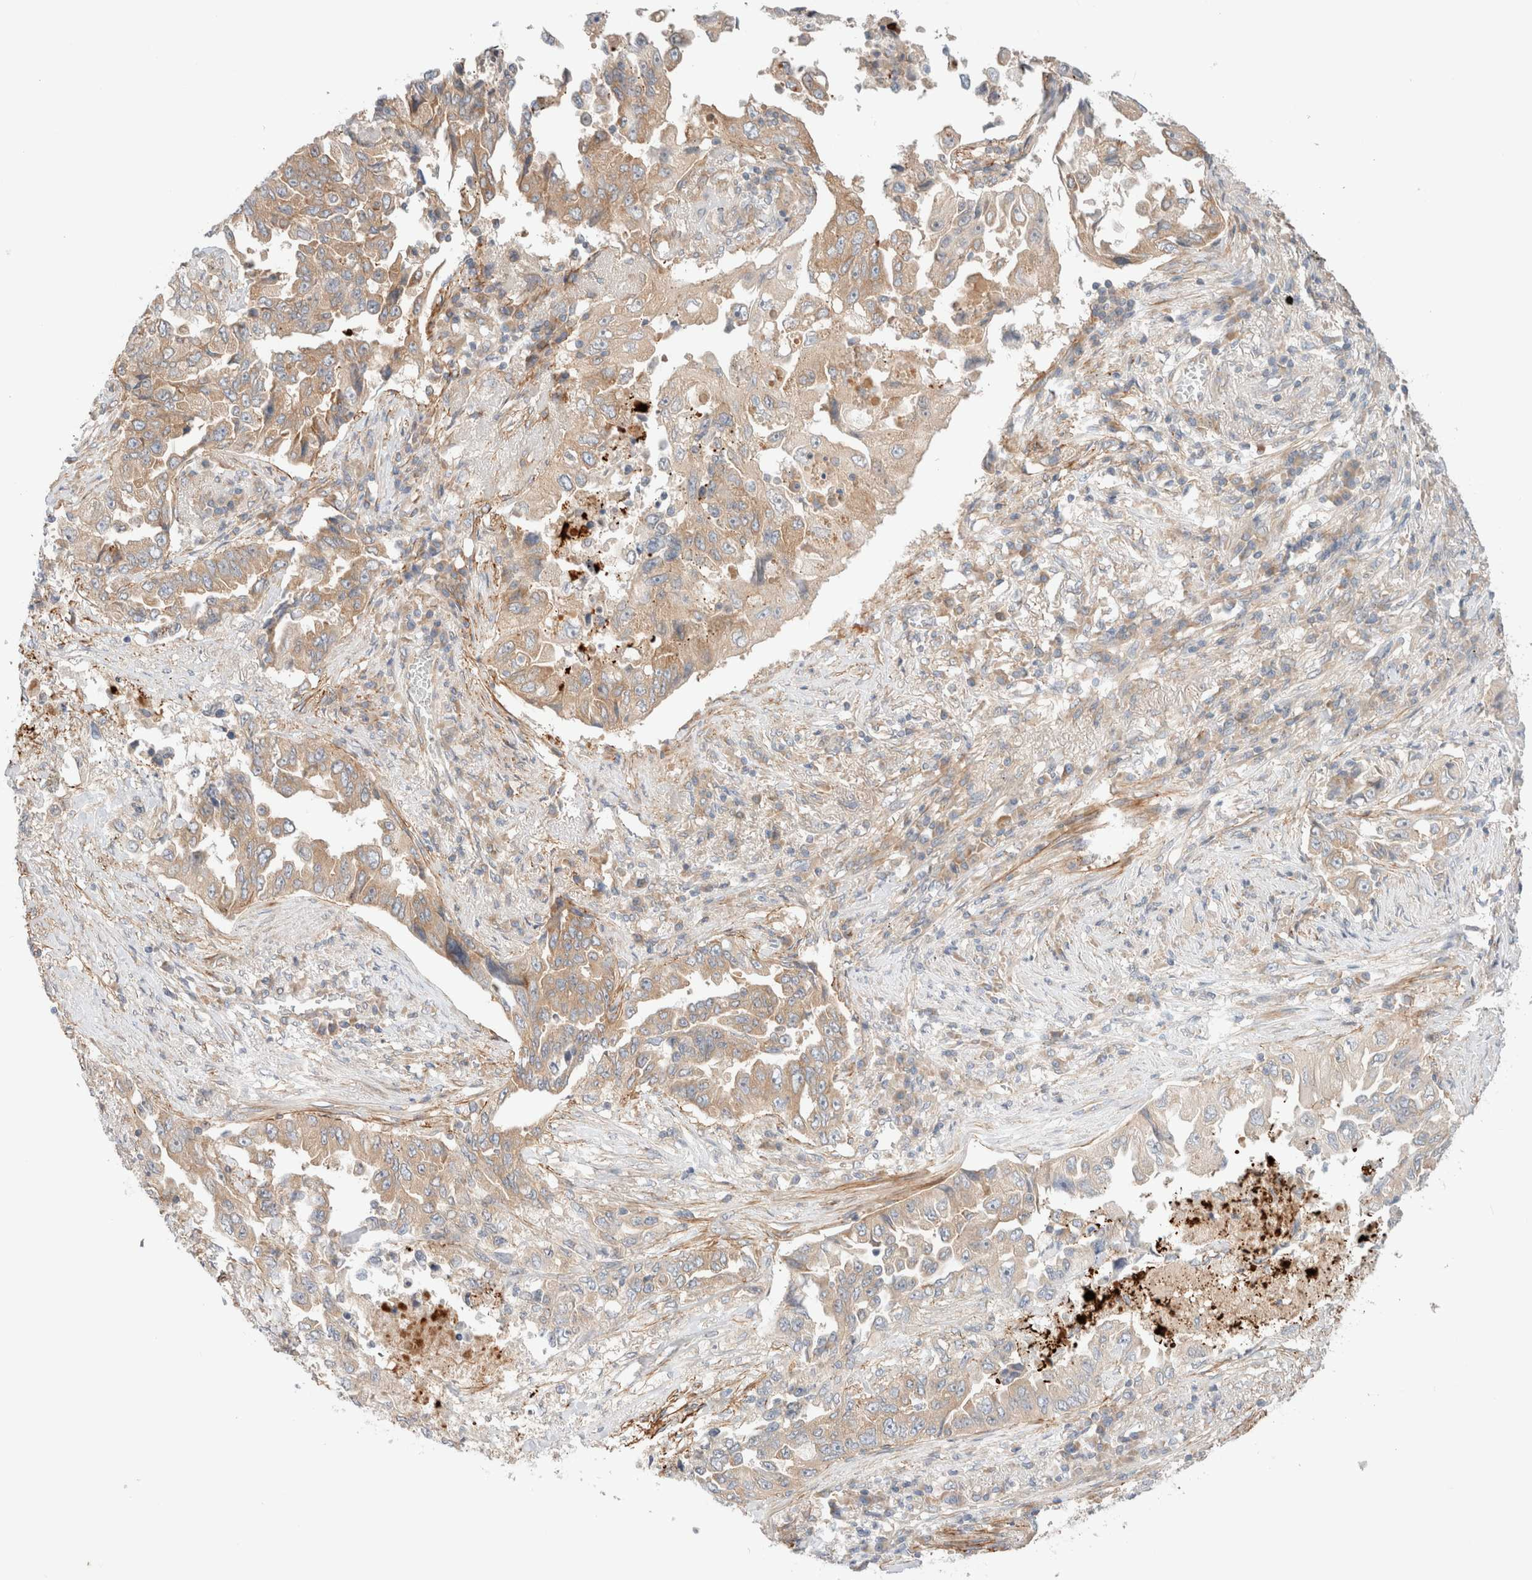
{"staining": {"intensity": "weak", "quantity": ">75%", "location": "cytoplasmic/membranous"}, "tissue": "lung cancer", "cell_type": "Tumor cells", "image_type": "cancer", "snomed": [{"axis": "morphology", "description": "Adenocarcinoma, NOS"}, {"axis": "topography", "description": "Lung"}], "caption": "Human lung cancer stained with a brown dye displays weak cytoplasmic/membranous positive positivity in approximately >75% of tumor cells.", "gene": "MARK3", "patient": {"sex": "female", "age": 51}}